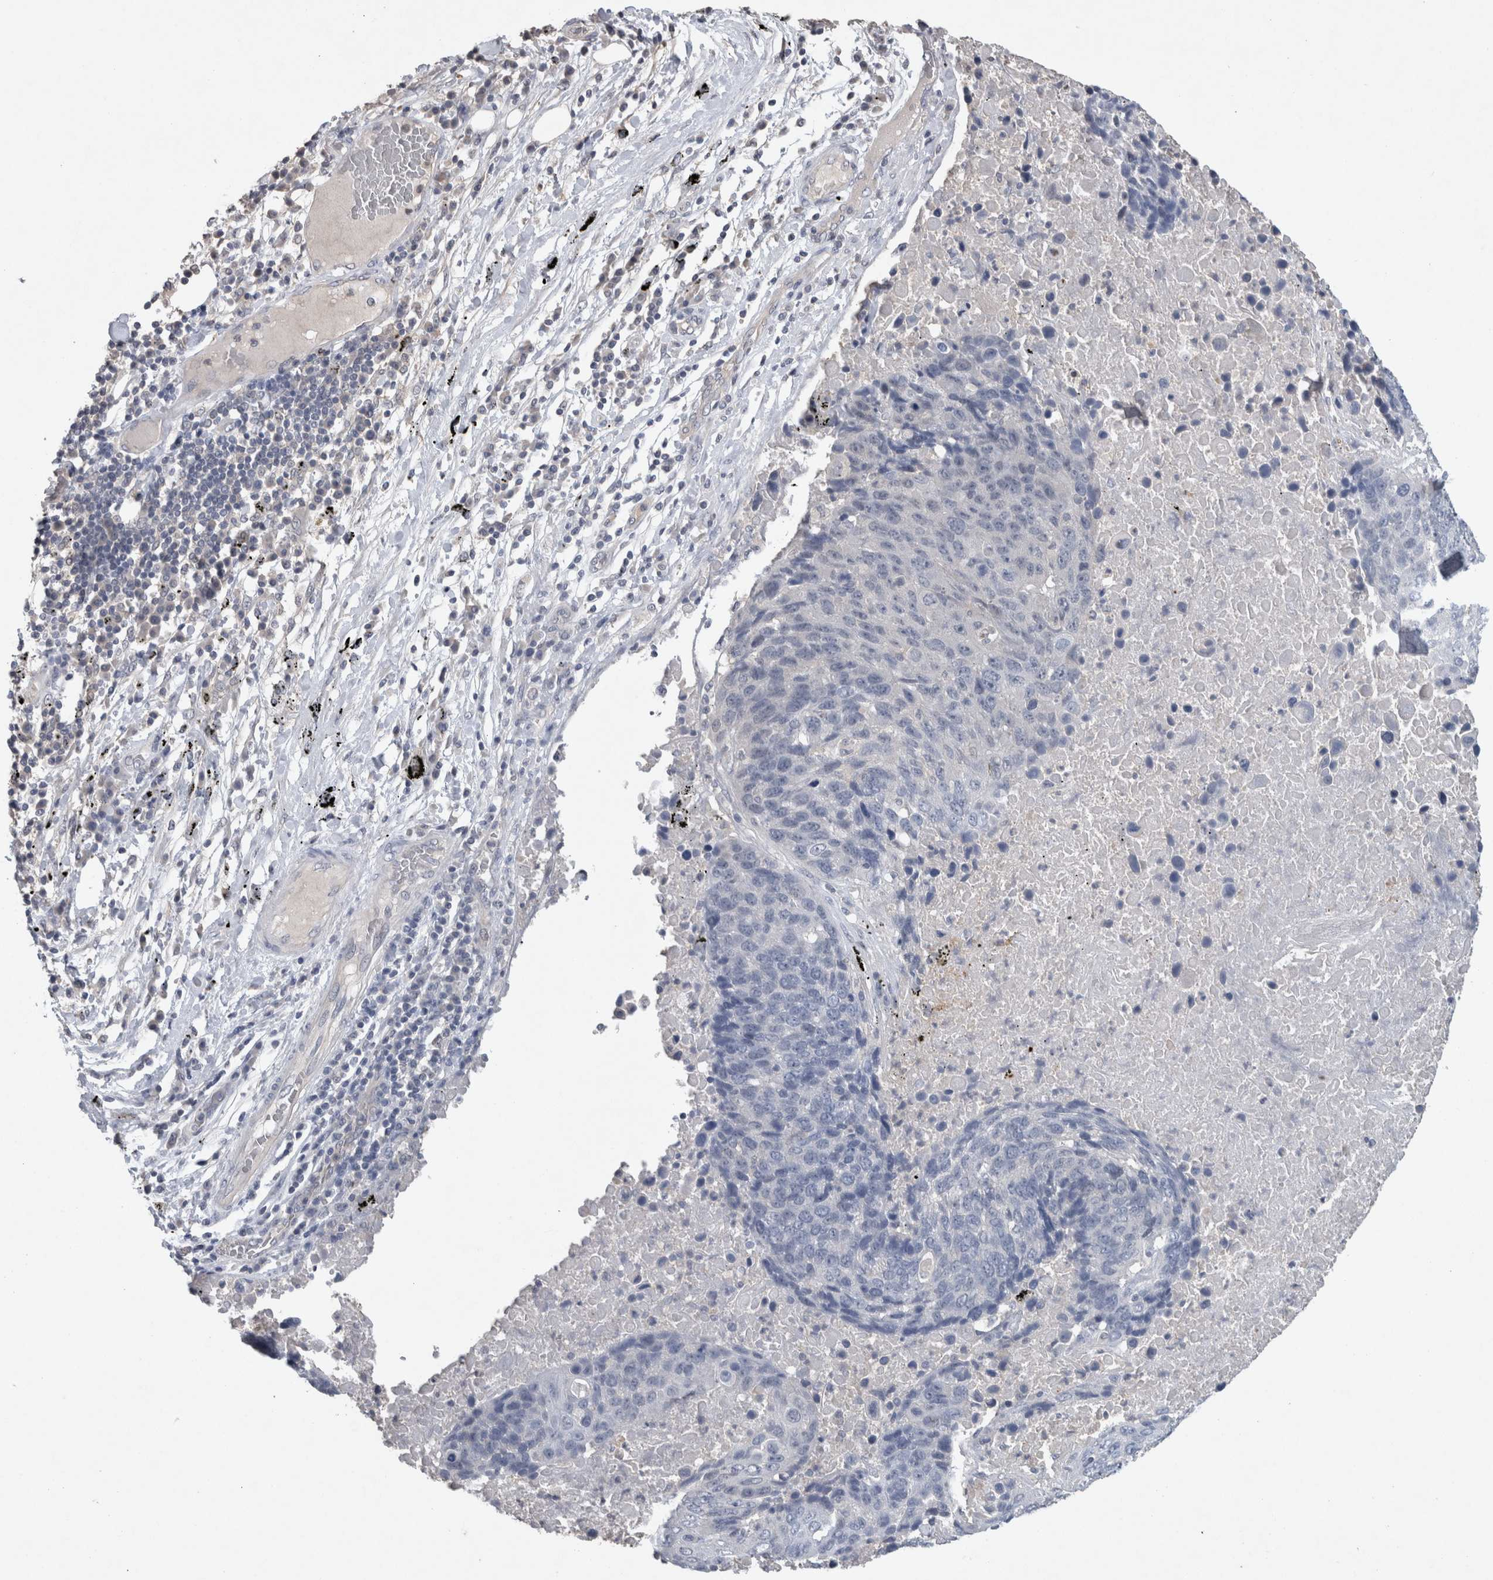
{"staining": {"intensity": "negative", "quantity": "none", "location": "none"}, "tissue": "lung cancer", "cell_type": "Tumor cells", "image_type": "cancer", "snomed": [{"axis": "morphology", "description": "Squamous cell carcinoma, NOS"}, {"axis": "topography", "description": "Lung"}], "caption": "Human squamous cell carcinoma (lung) stained for a protein using immunohistochemistry (IHC) exhibits no positivity in tumor cells.", "gene": "HEXD", "patient": {"sex": "male", "age": 66}}